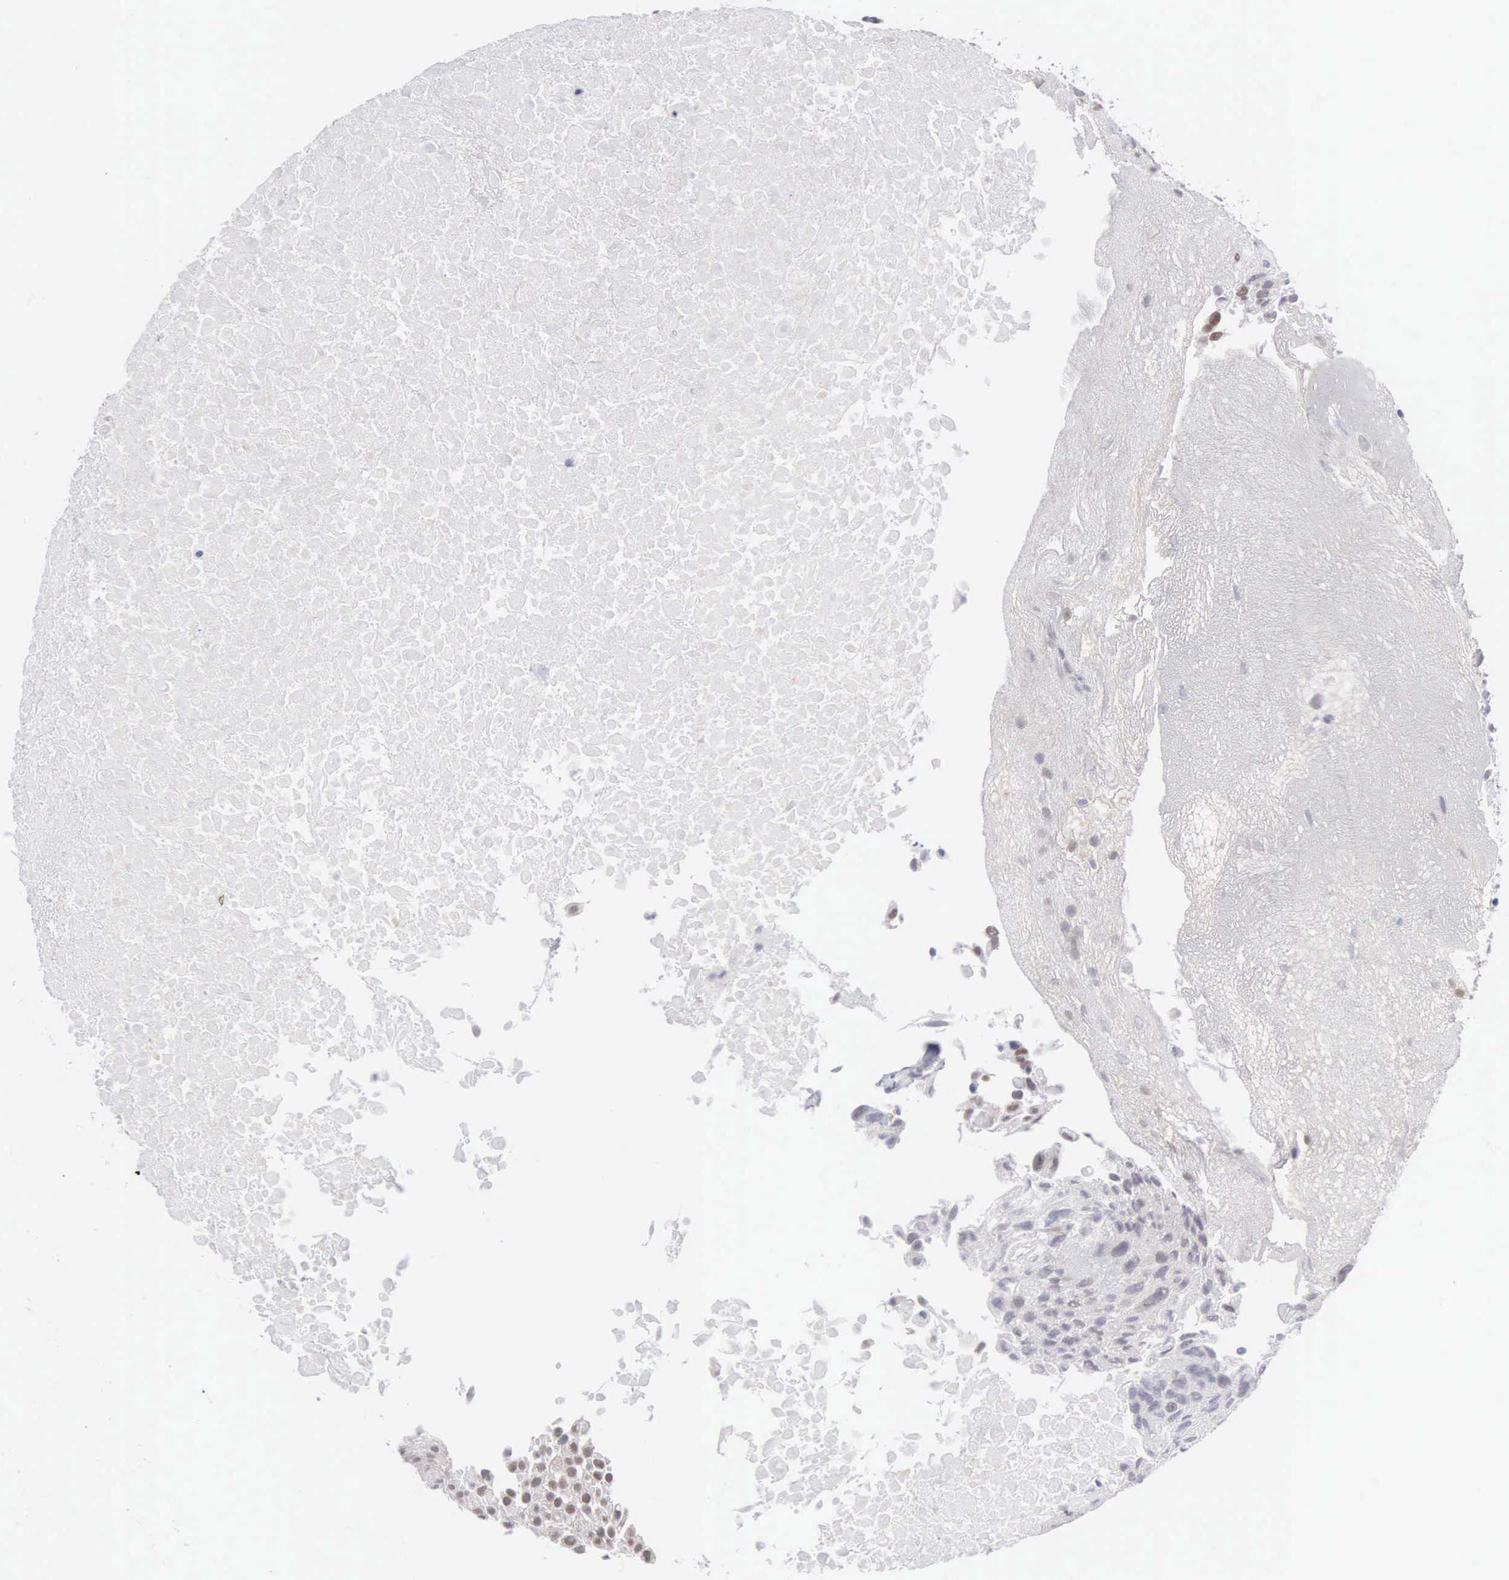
{"staining": {"intensity": "negative", "quantity": "none", "location": "none"}, "tissue": "urothelial cancer", "cell_type": "Tumor cells", "image_type": "cancer", "snomed": [{"axis": "morphology", "description": "Urothelial carcinoma, High grade"}, {"axis": "topography", "description": "Urinary bladder"}], "caption": "A high-resolution photomicrograph shows immunohistochemistry staining of high-grade urothelial carcinoma, which demonstrates no significant staining in tumor cells.", "gene": "SOX11", "patient": {"sex": "male", "age": 56}}